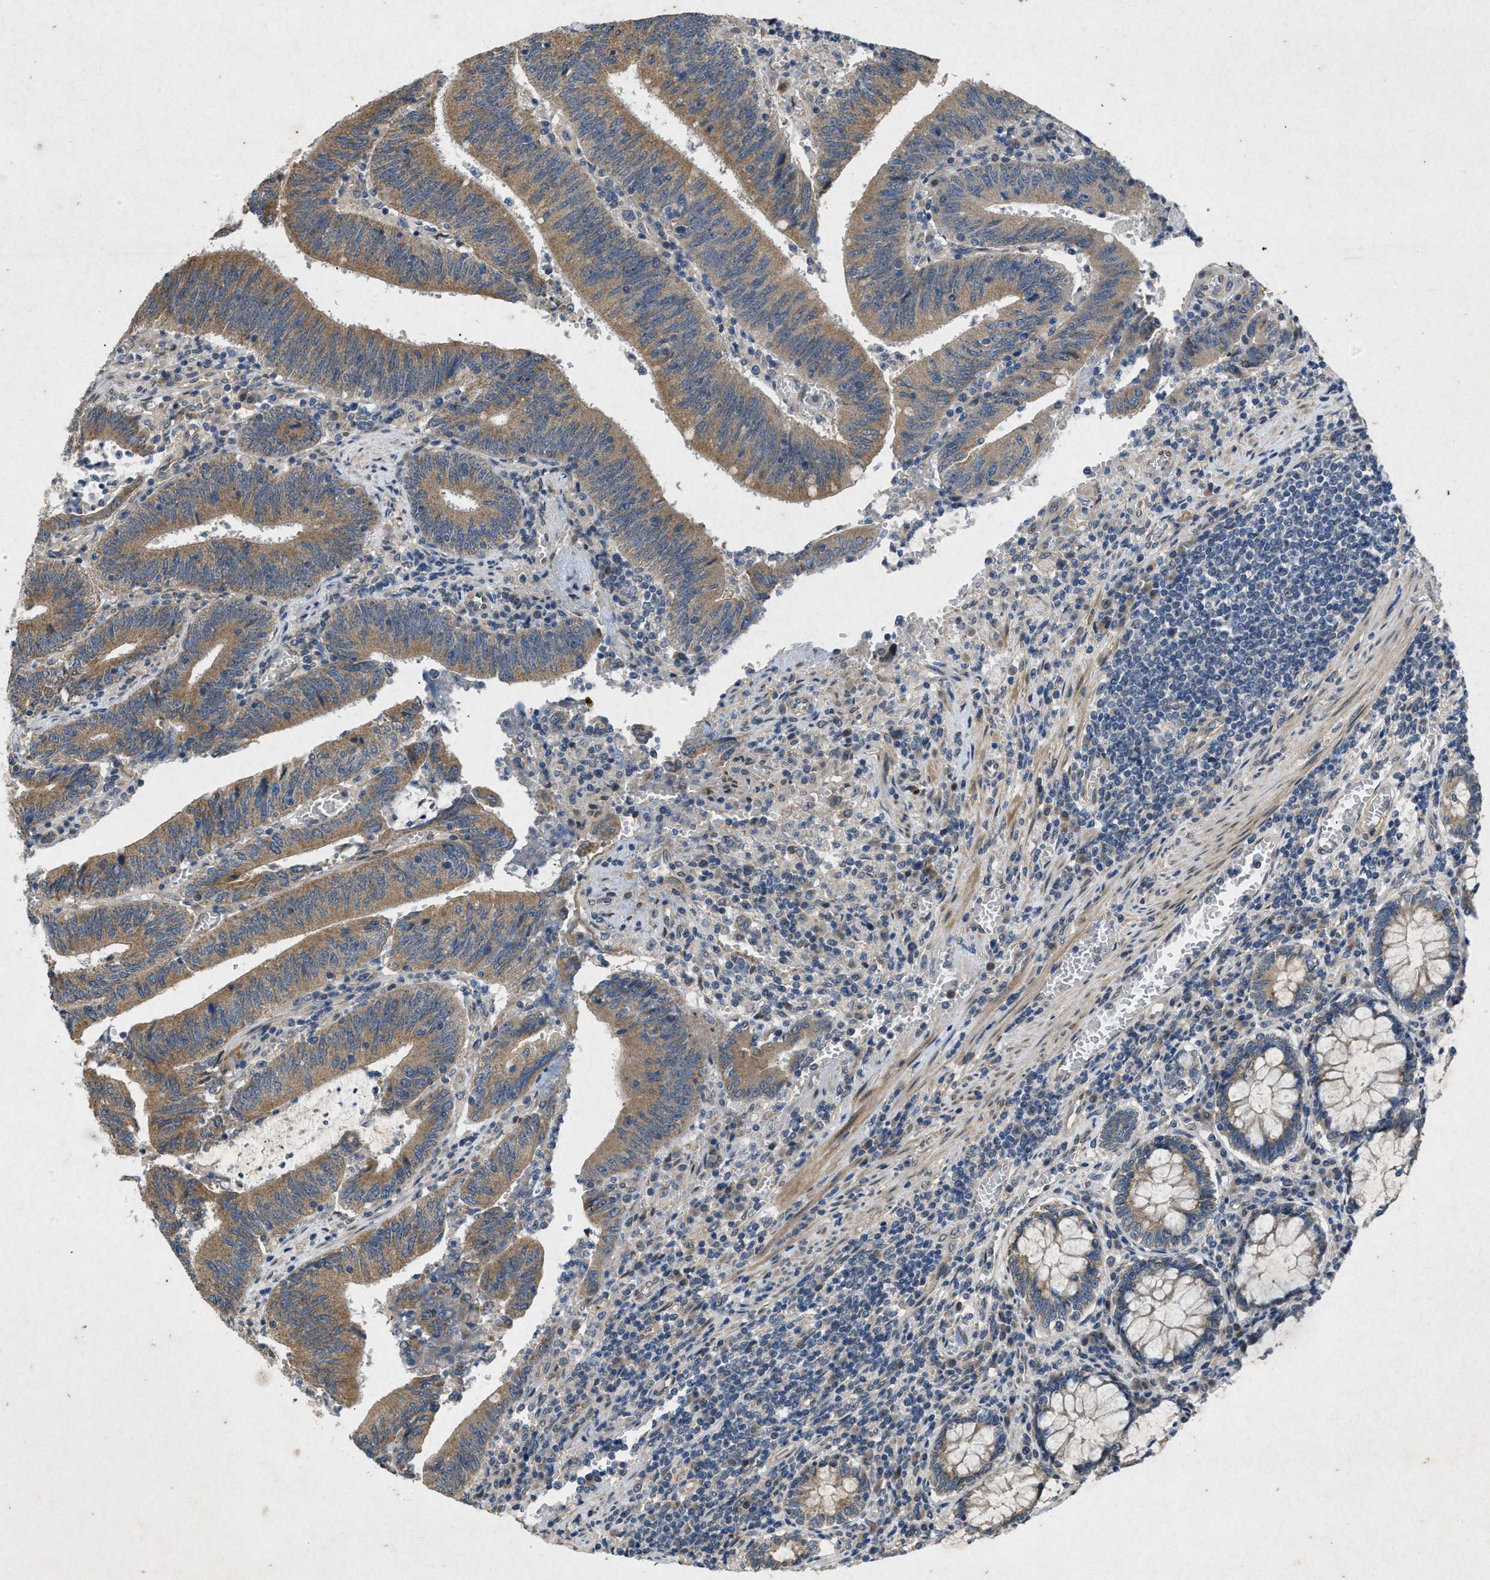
{"staining": {"intensity": "moderate", "quantity": ">75%", "location": "cytoplasmic/membranous"}, "tissue": "colorectal cancer", "cell_type": "Tumor cells", "image_type": "cancer", "snomed": [{"axis": "morphology", "description": "Normal tissue, NOS"}, {"axis": "morphology", "description": "Adenocarcinoma, NOS"}, {"axis": "topography", "description": "Rectum"}], "caption": "The micrograph reveals staining of colorectal adenocarcinoma, revealing moderate cytoplasmic/membranous protein staining (brown color) within tumor cells. The staining was performed using DAB (3,3'-diaminobenzidine), with brown indicating positive protein expression. Nuclei are stained blue with hematoxylin.", "gene": "PRKG2", "patient": {"sex": "female", "age": 66}}